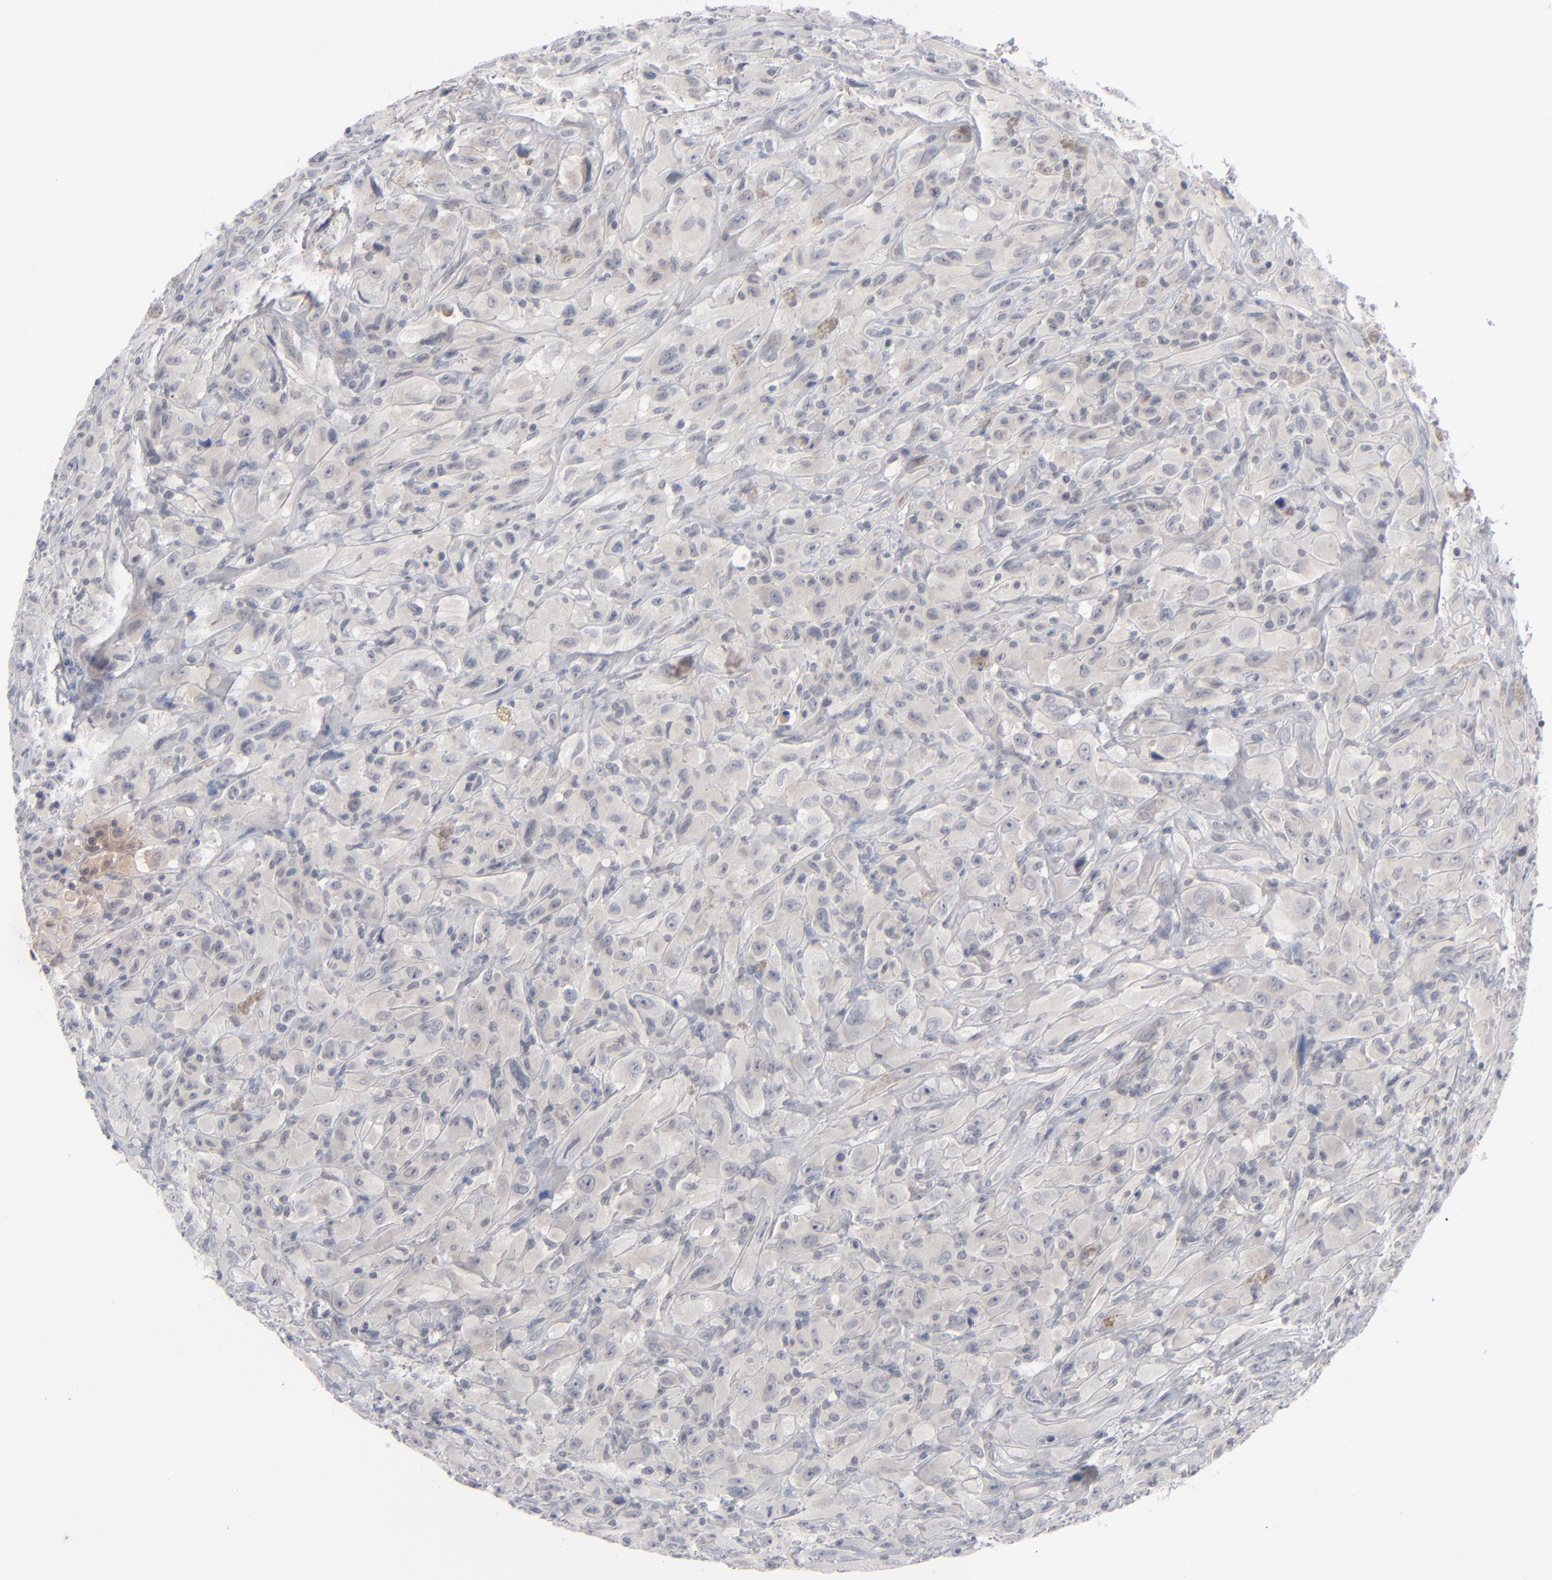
{"staining": {"intensity": "negative", "quantity": "none", "location": "none"}, "tissue": "glioma", "cell_type": "Tumor cells", "image_type": "cancer", "snomed": [{"axis": "morphology", "description": "Glioma, malignant, High grade"}, {"axis": "topography", "description": "Brain"}], "caption": "DAB (3,3'-diaminobenzidine) immunohistochemical staining of human malignant glioma (high-grade) demonstrates no significant positivity in tumor cells.", "gene": "POF1B", "patient": {"sex": "male", "age": 48}}